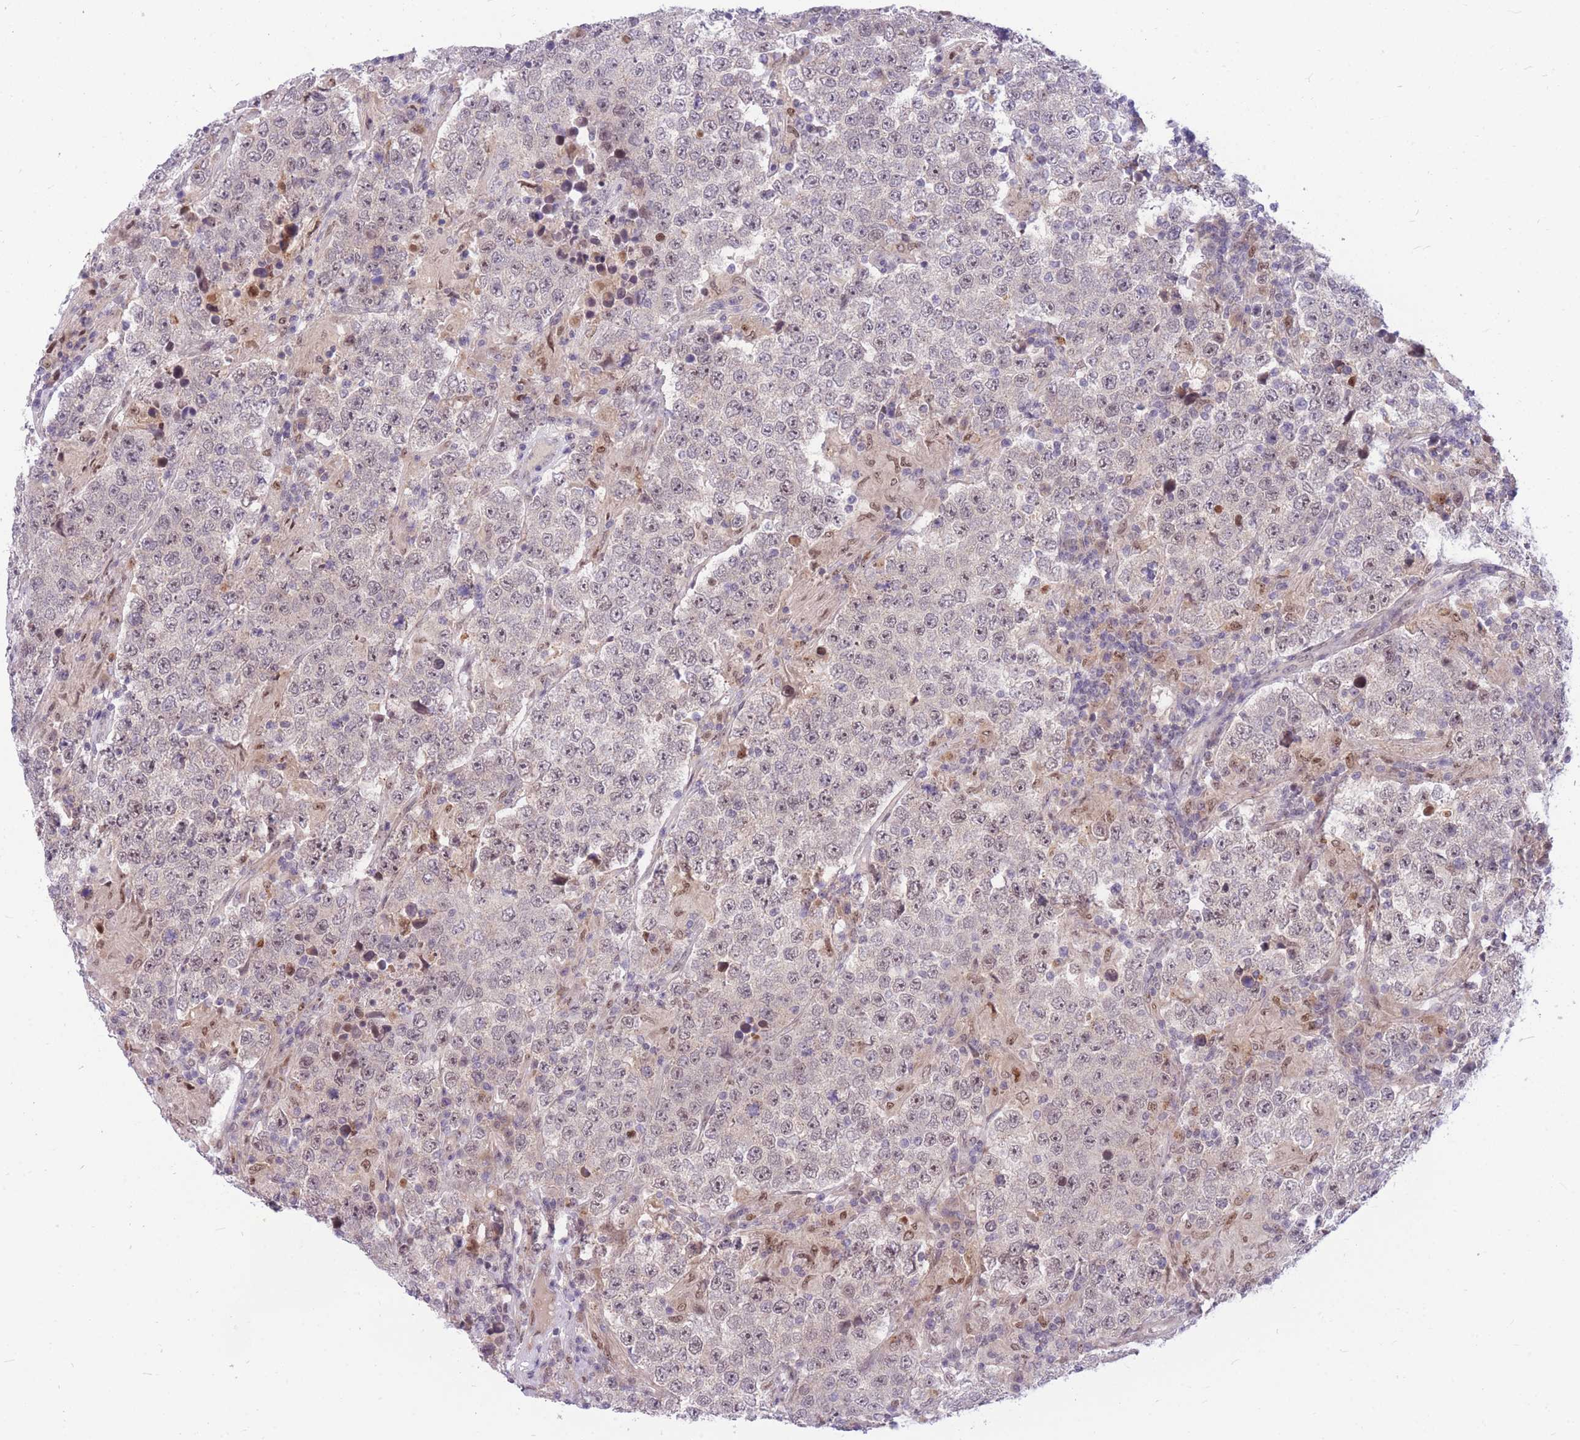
{"staining": {"intensity": "weak", "quantity": "<25%", "location": "nuclear"}, "tissue": "testis cancer", "cell_type": "Tumor cells", "image_type": "cancer", "snomed": [{"axis": "morphology", "description": "Normal tissue, NOS"}, {"axis": "morphology", "description": "Urothelial carcinoma, High grade"}, {"axis": "morphology", "description": "Seminoma, NOS"}, {"axis": "morphology", "description": "Carcinoma, Embryonal, NOS"}, {"axis": "topography", "description": "Urinary bladder"}, {"axis": "topography", "description": "Testis"}], "caption": "An IHC image of testis cancer is shown. There is no staining in tumor cells of testis cancer. (Immunohistochemistry (ihc), brightfield microscopy, high magnification).", "gene": "ERCC2", "patient": {"sex": "male", "age": 41}}